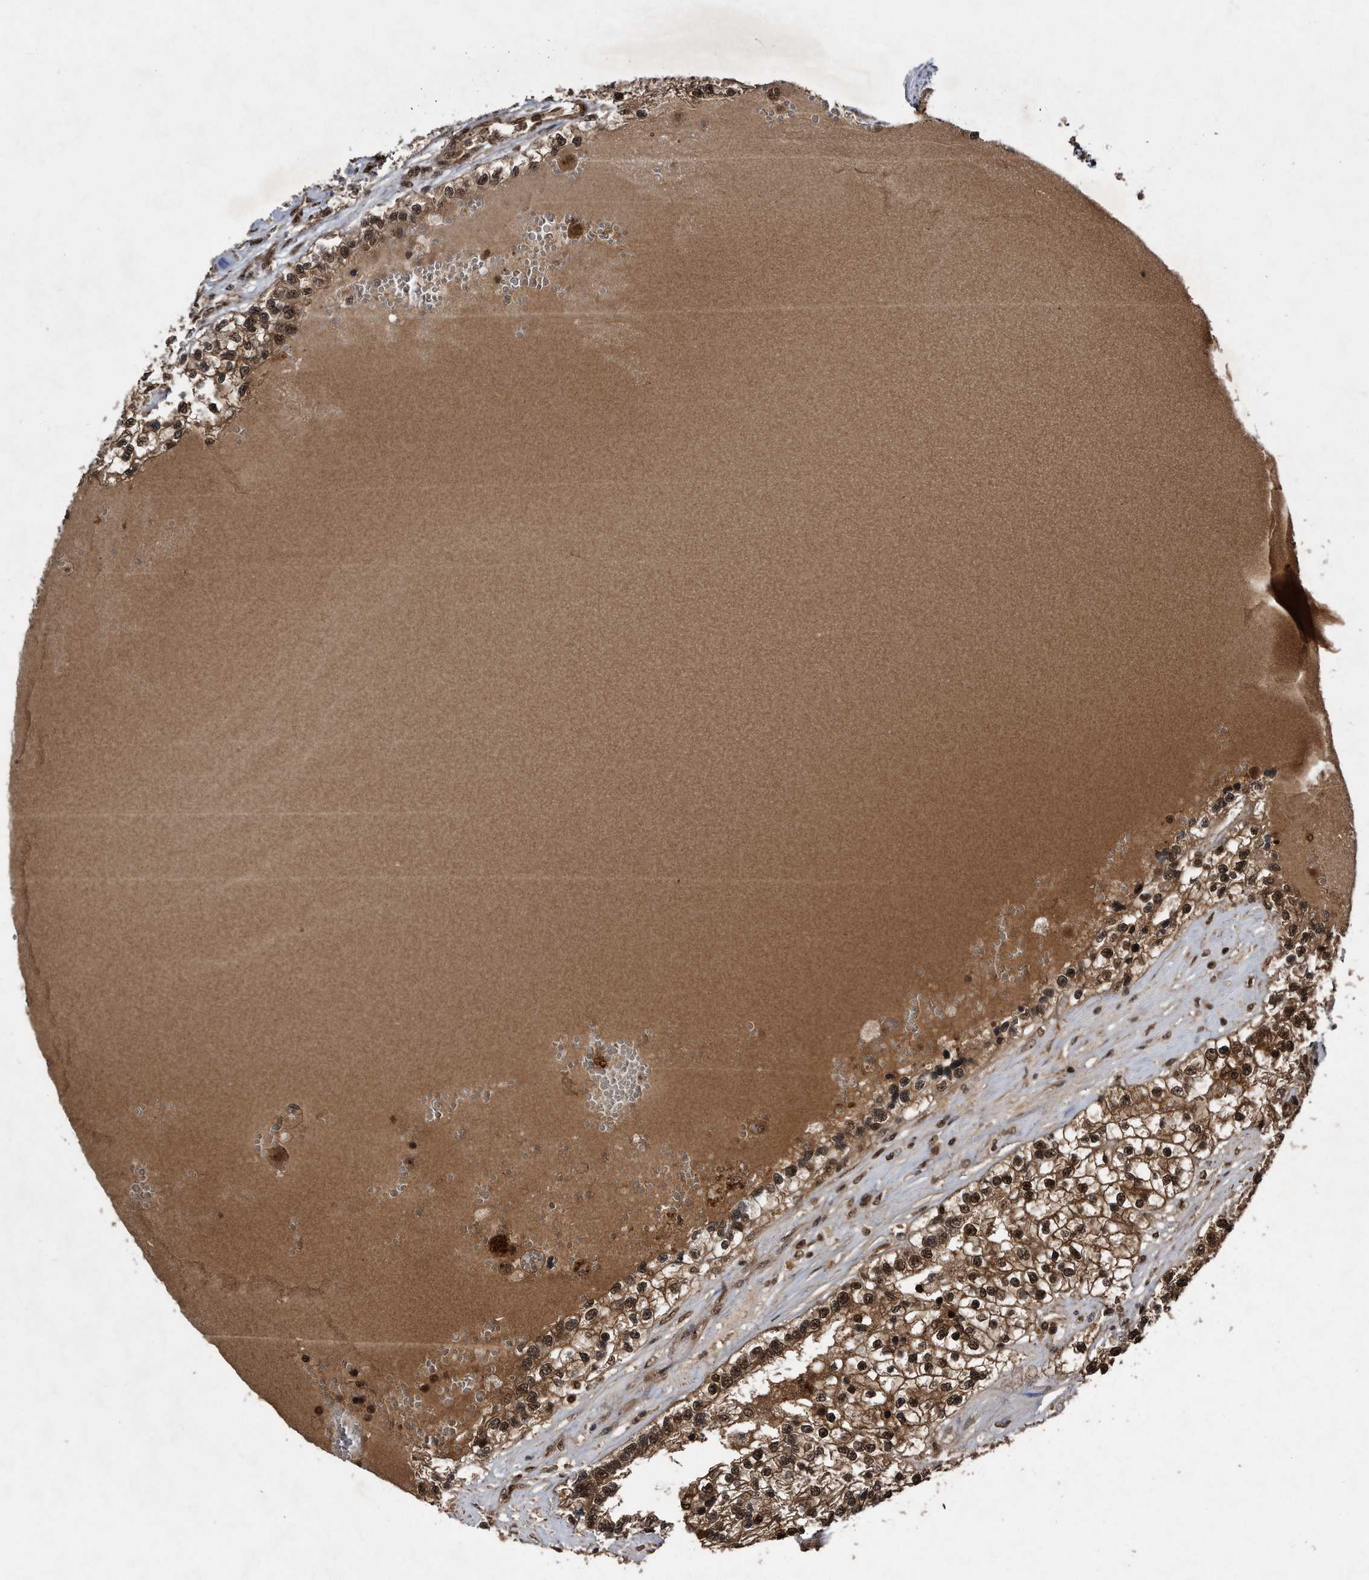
{"staining": {"intensity": "strong", "quantity": ">75%", "location": "cytoplasmic/membranous,nuclear"}, "tissue": "renal cancer", "cell_type": "Tumor cells", "image_type": "cancer", "snomed": [{"axis": "morphology", "description": "Adenocarcinoma, NOS"}, {"axis": "topography", "description": "Kidney"}], "caption": "Immunohistochemical staining of human adenocarcinoma (renal) exhibits strong cytoplasmic/membranous and nuclear protein staining in about >75% of tumor cells.", "gene": "RAD23B", "patient": {"sex": "female", "age": 57}}